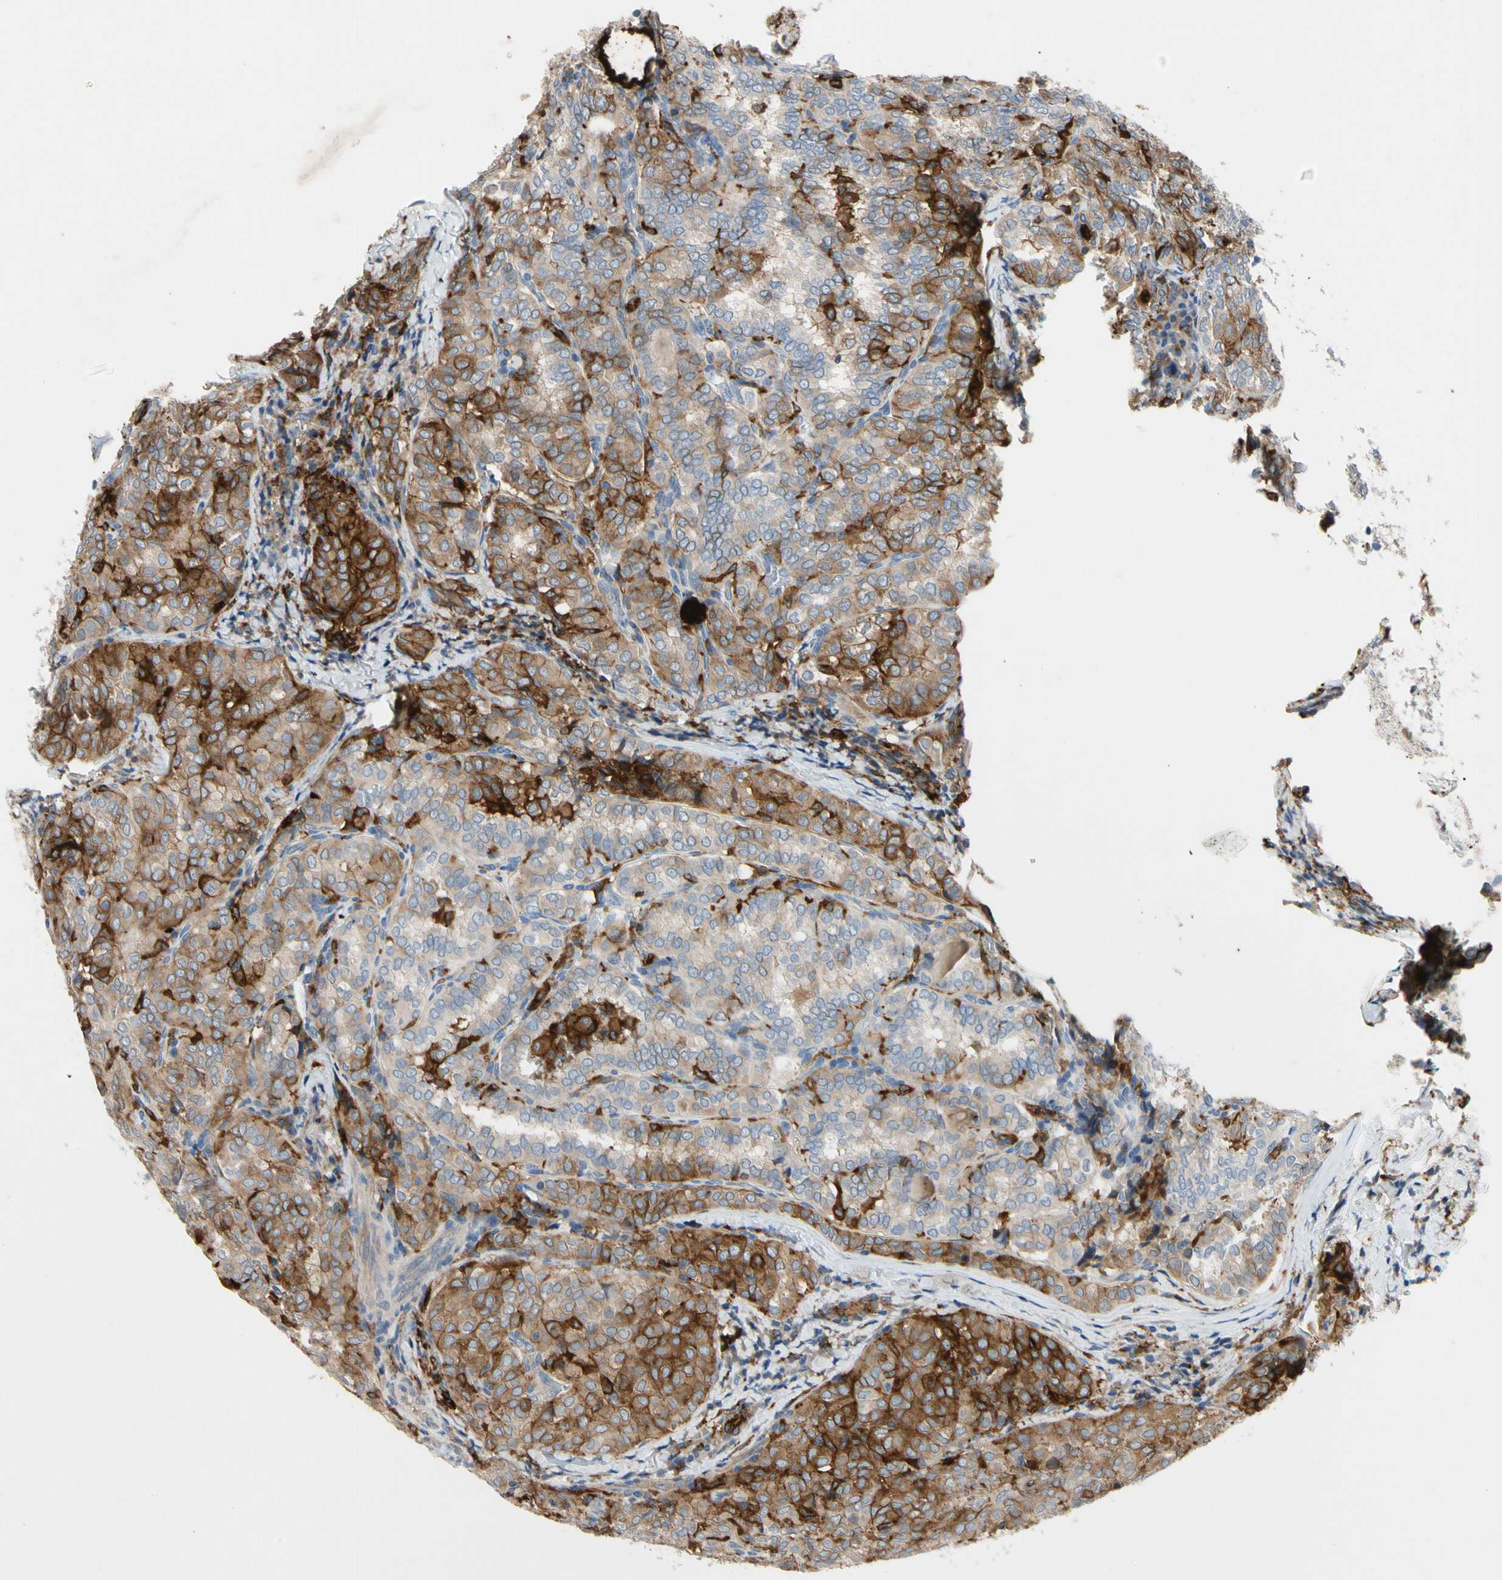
{"staining": {"intensity": "strong", "quantity": "25%-75%", "location": "cytoplasmic/membranous"}, "tissue": "thyroid cancer", "cell_type": "Tumor cells", "image_type": "cancer", "snomed": [{"axis": "morphology", "description": "Normal tissue, NOS"}, {"axis": "morphology", "description": "Papillary adenocarcinoma, NOS"}, {"axis": "topography", "description": "Thyroid gland"}], "caption": "Human papillary adenocarcinoma (thyroid) stained with a protein marker exhibits strong staining in tumor cells.", "gene": "GAS6", "patient": {"sex": "female", "age": 30}}